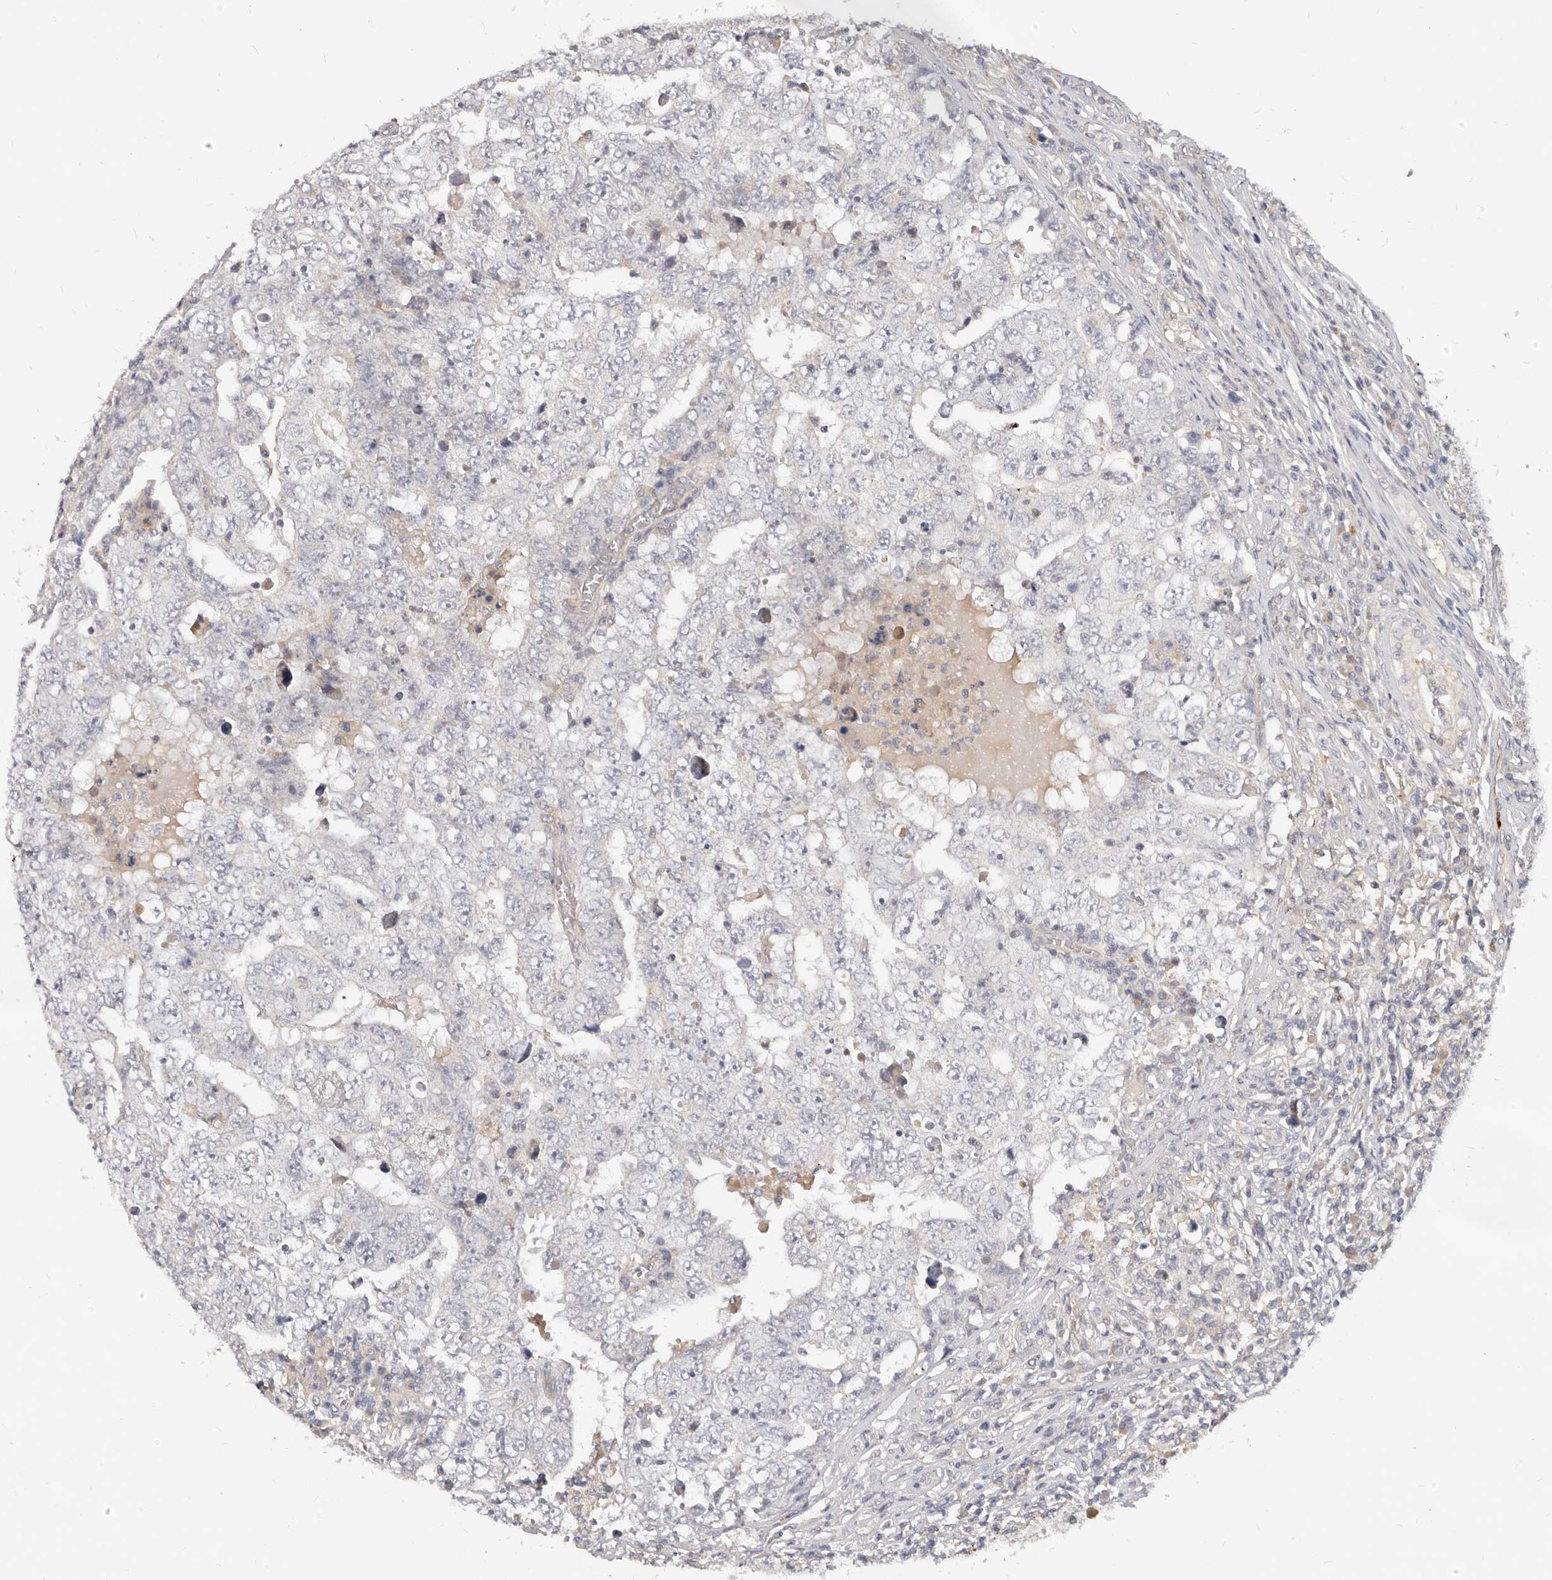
{"staining": {"intensity": "negative", "quantity": "none", "location": "none"}, "tissue": "testis cancer", "cell_type": "Tumor cells", "image_type": "cancer", "snomed": [{"axis": "morphology", "description": "Carcinoma, Embryonal, NOS"}, {"axis": "topography", "description": "Testis"}], "caption": "IHC histopathology image of embryonal carcinoma (testis) stained for a protein (brown), which demonstrates no positivity in tumor cells.", "gene": "USP49", "patient": {"sex": "male", "age": 26}}